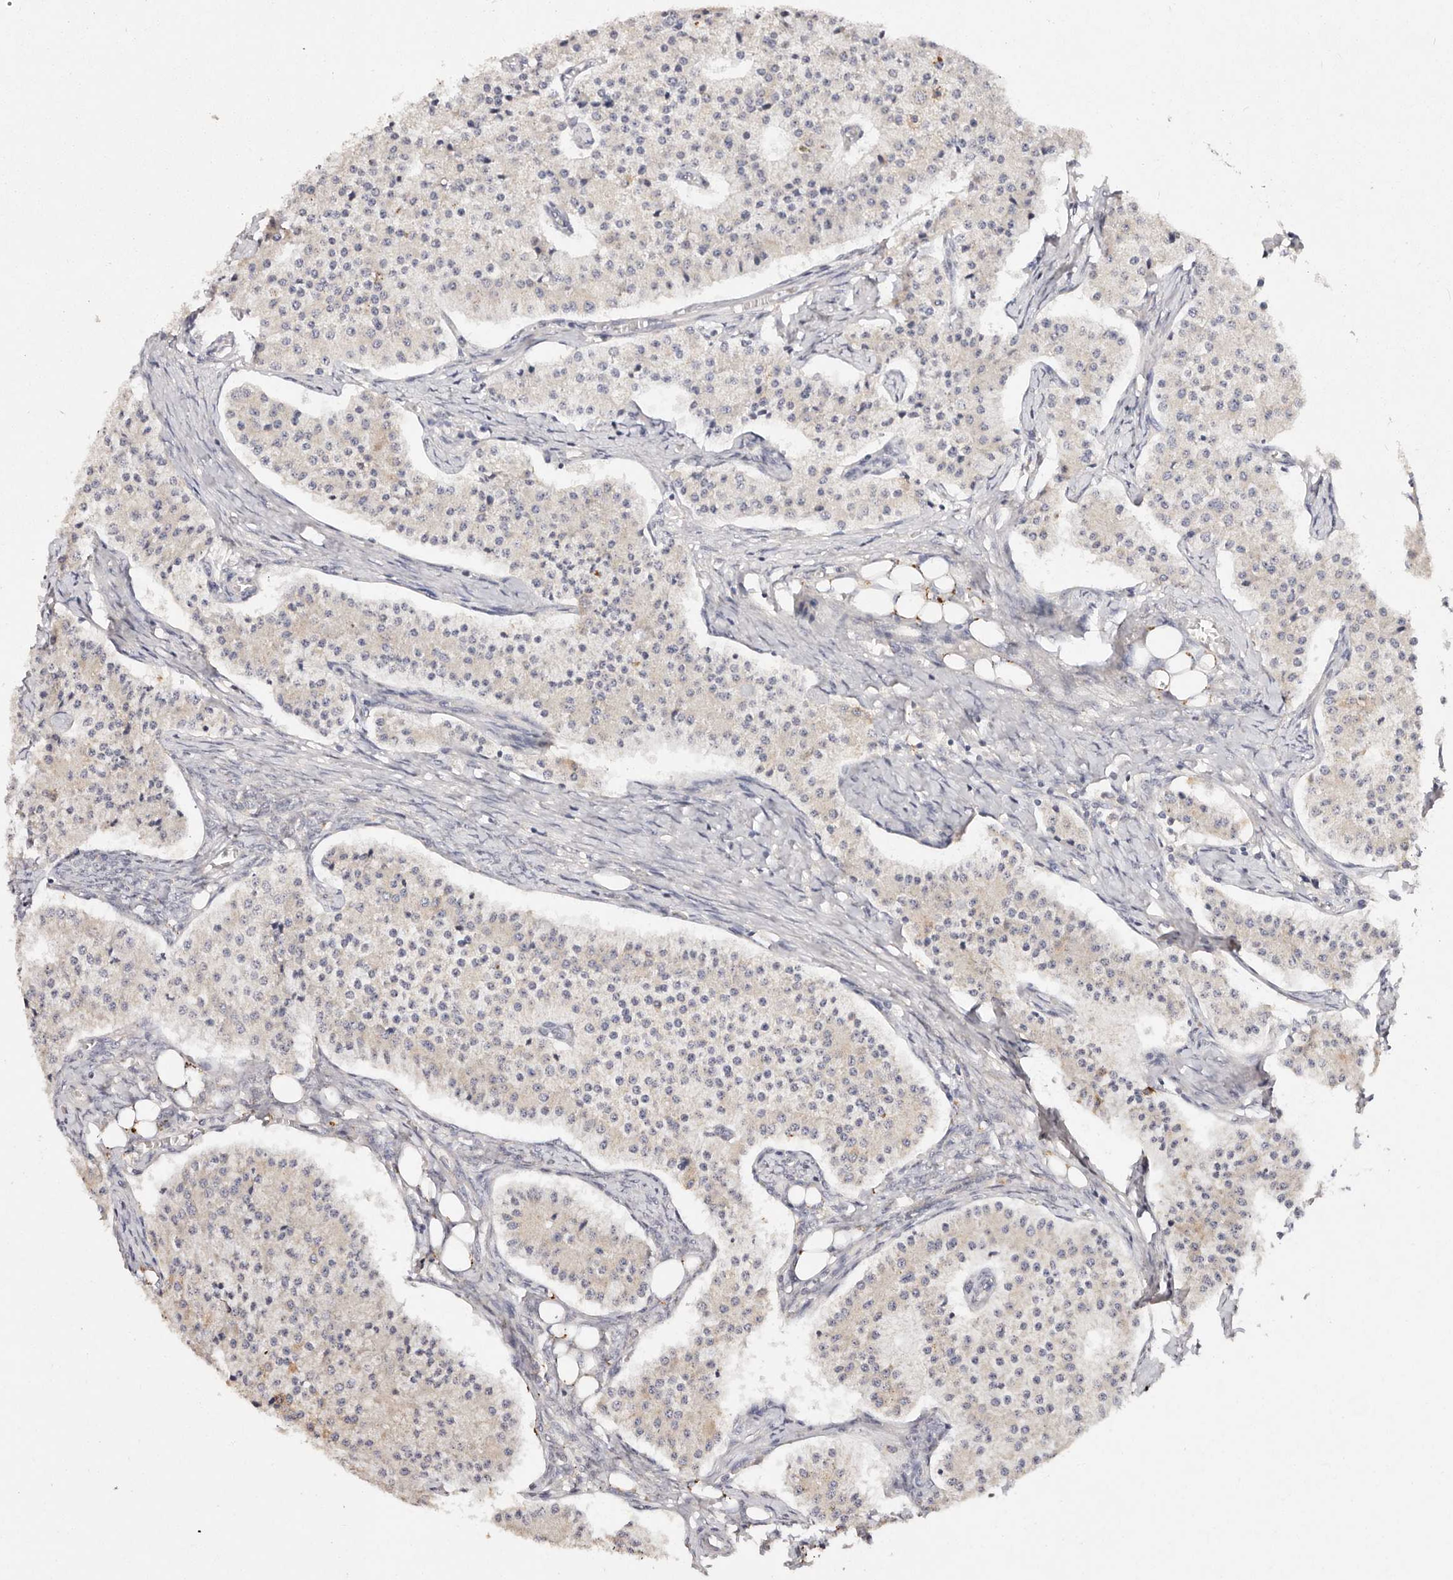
{"staining": {"intensity": "negative", "quantity": "none", "location": "none"}, "tissue": "carcinoid", "cell_type": "Tumor cells", "image_type": "cancer", "snomed": [{"axis": "morphology", "description": "Carcinoid, malignant, NOS"}, {"axis": "topography", "description": "Colon"}], "caption": "The immunohistochemistry micrograph has no significant expression in tumor cells of carcinoid tissue. (IHC, brightfield microscopy, high magnification).", "gene": "VIPAS39", "patient": {"sex": "female", "age": 52}}